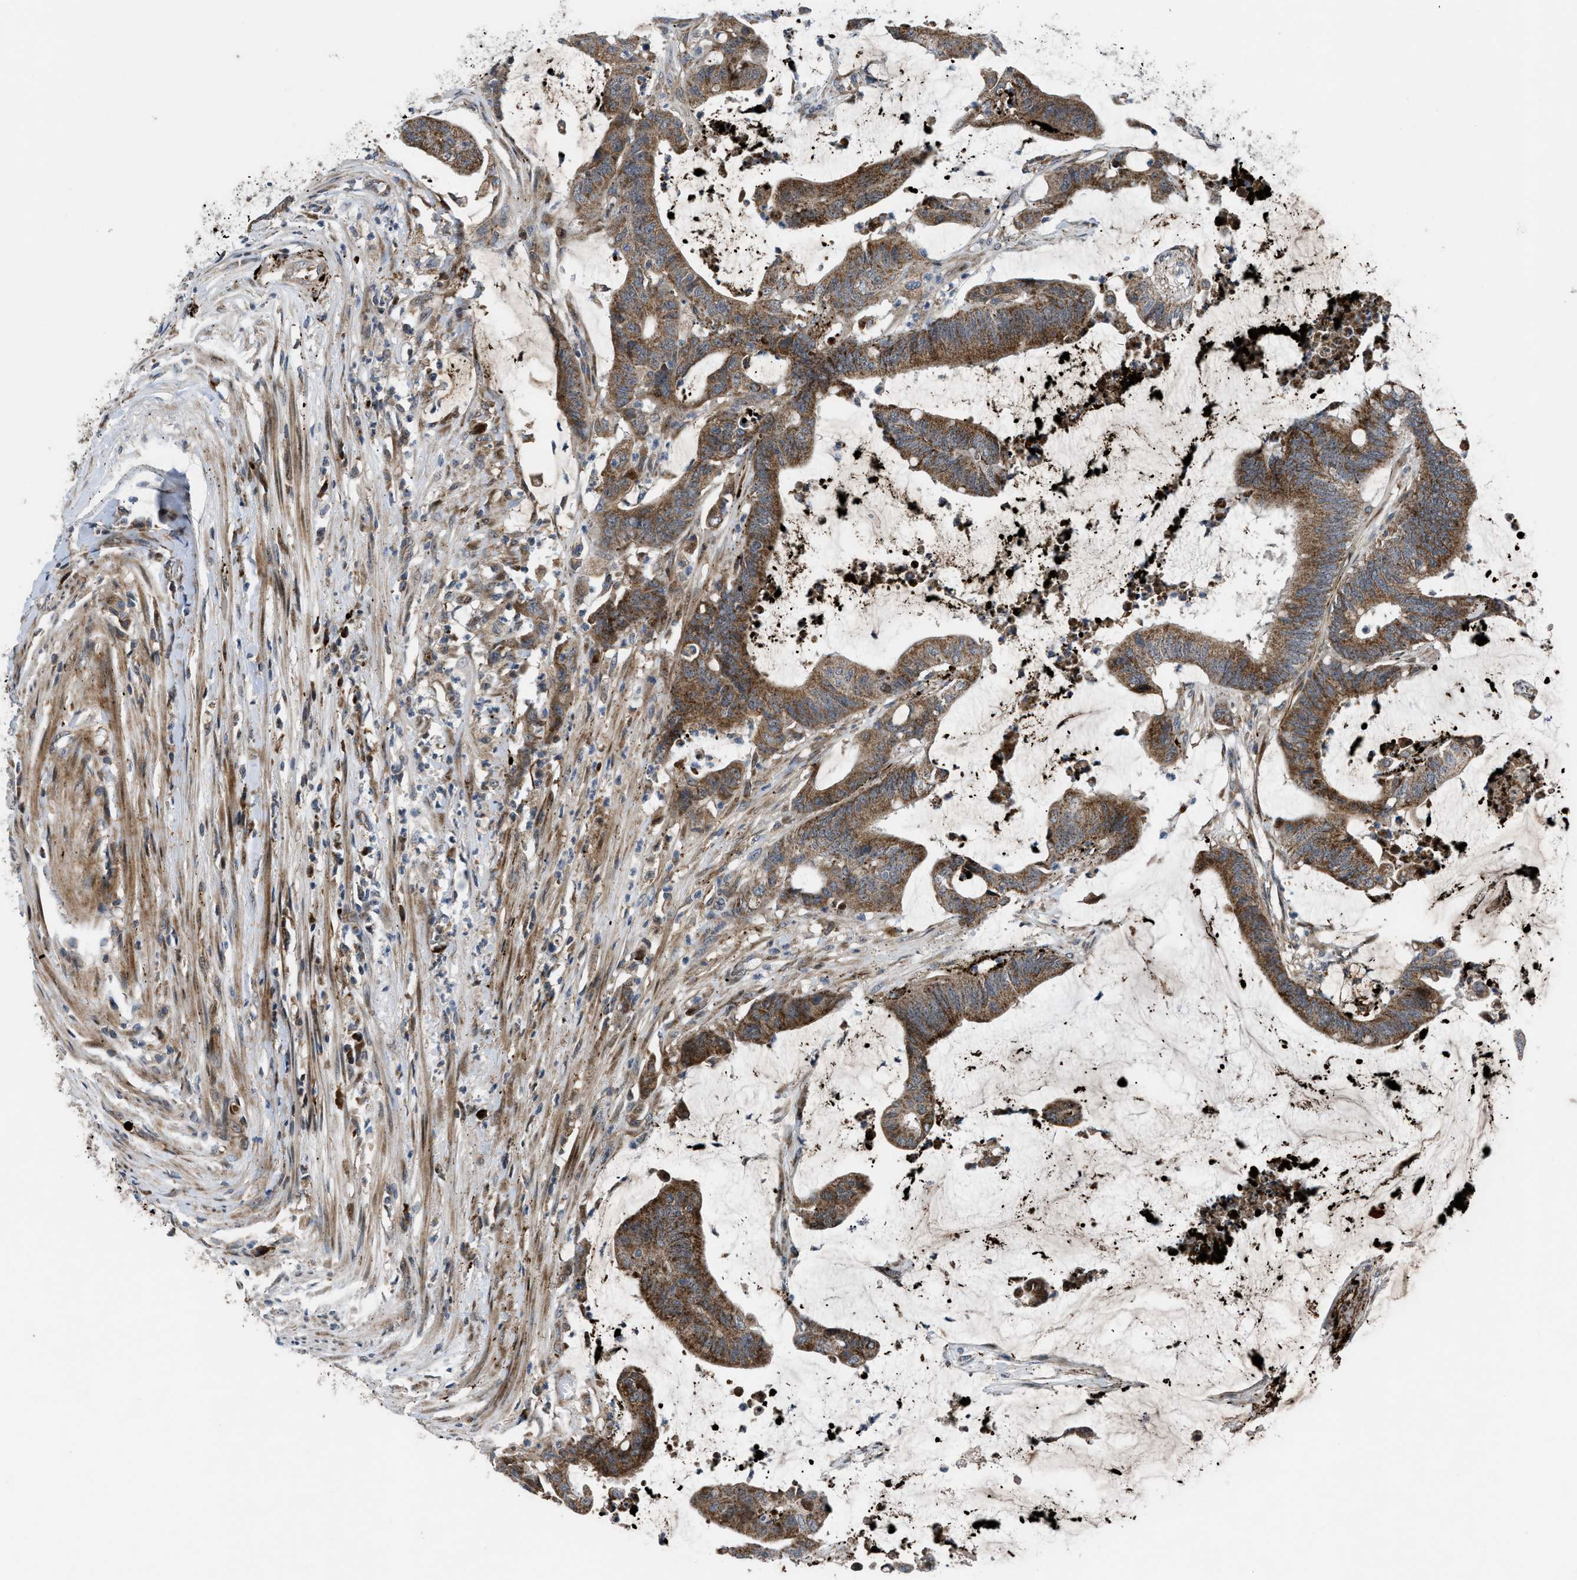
{"staining": {"intensity": "strong", "quantity": ">75%", "location": "cytoplasmic/membranous"}, "tissue": "colorectal cancer", "cell_type": "Tumor cells", "image_type": "cancer", "snomed": [{"axis": "morphology", "description": "Adenocarcinoma, NOS"}, {"axis": "topography", "description": "Rectum"}], "caption": "A brown stain highlights strong cytoplasmic/membranous staining of a protein in human colorectal cancer (adenocarcinoma) tumor cells. The staining is performed using DAB (3,3'-diaminobenzidine) brown chromogen to label protein expression. The nuclei are counter-stained blue using hematoxylin.", "gene": "AP3M2", "patient": {"sex": "female", "age": 66}}